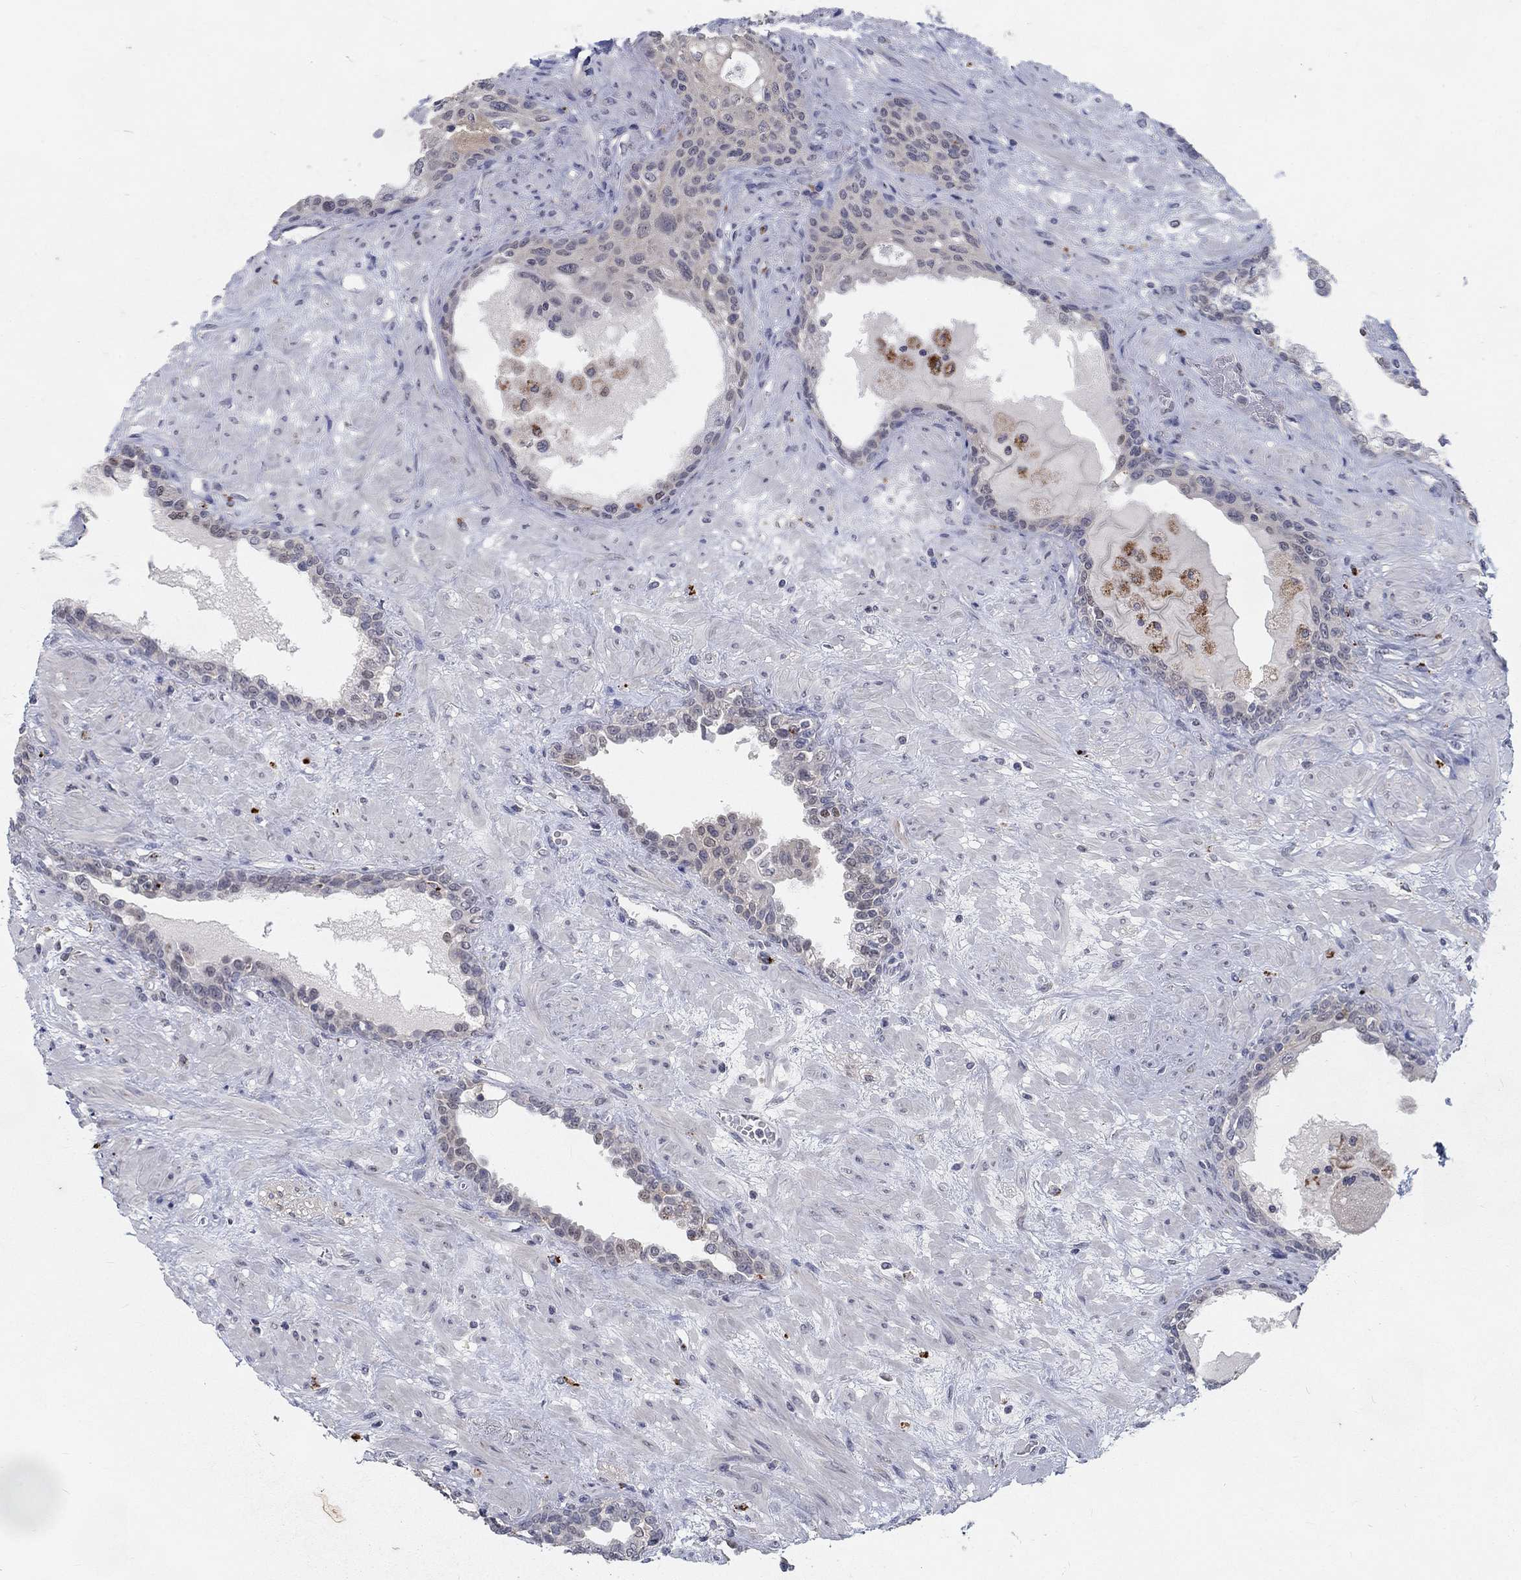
{"staining": {"intensity": "weak", "quantity": "<25%", "location": "nuclear"}, "tissue": "prostate", "cell_type": "Glandular cells", "image_type": "normal", "snomed": [{"axis": "morphology", "description": "Normal tissue, NOS"}, {"axis": "topography", "description": "Prostate"}], "caption": "Protein analysis of benign prostate displays no significant staining in glandular cells. Nuclei are stained in blue.", "gene": "MTSS2", "patient": {"sex": "male", "age": 63}}